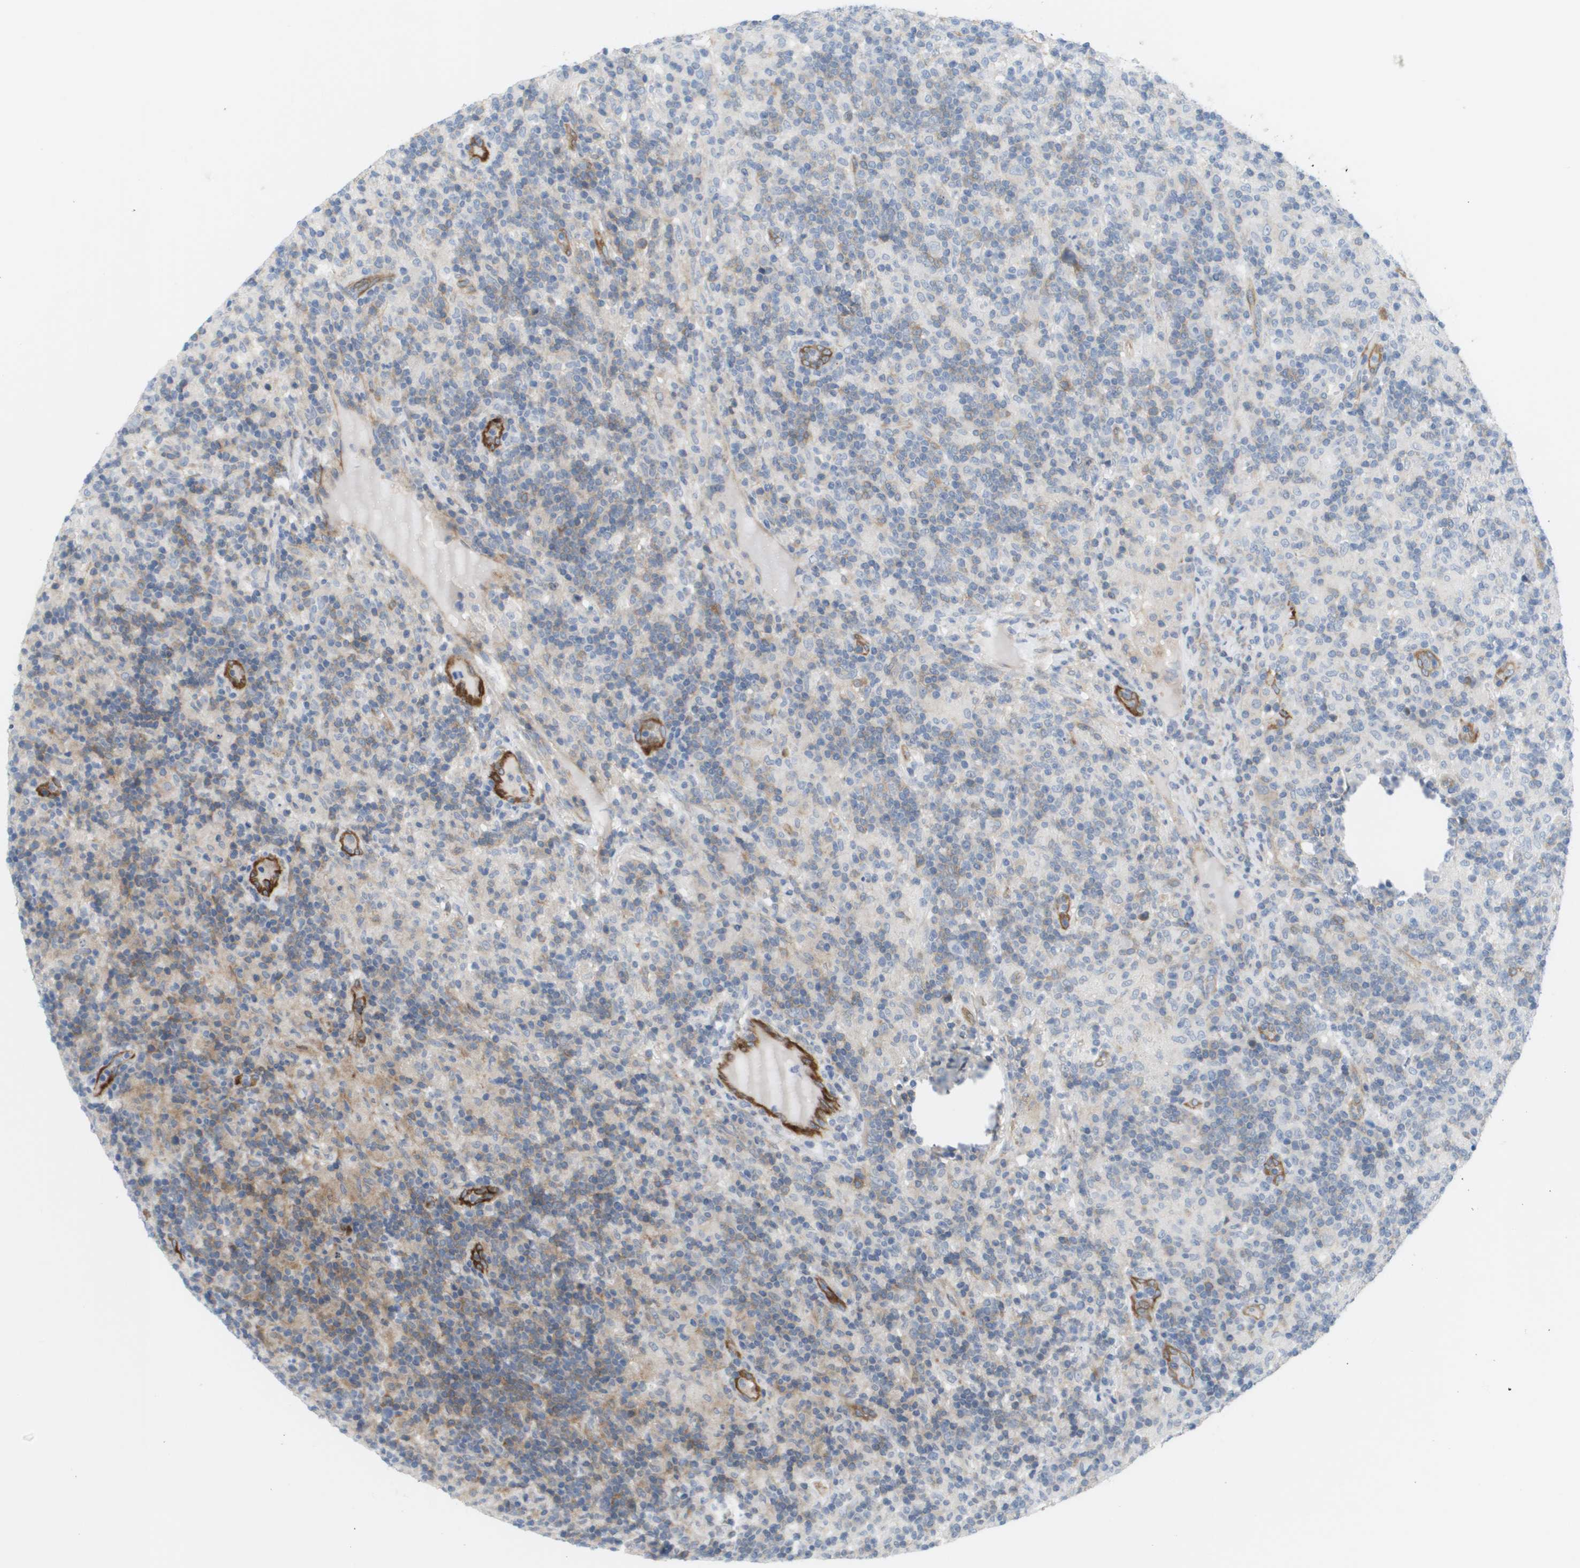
{"staining": {"intensity": "negative", "quantity": "none", "location": "none"}, "tissue": "lymphoma", "cell_type": "Tumor cells", "image_type": "cancer", "snomed": [{"axis": "morphology", "description": "Hodgkin's disease, NOS"}, {"axis": "topography", "description": "Lymph node"}], "caption": "This is a micrograph of immunohistochemistry staining of Hodgkin's disease, which shows no expression in tumor cells.", "gene": "MARCHF8", "patient": {"sex": "male", "age": 70}}